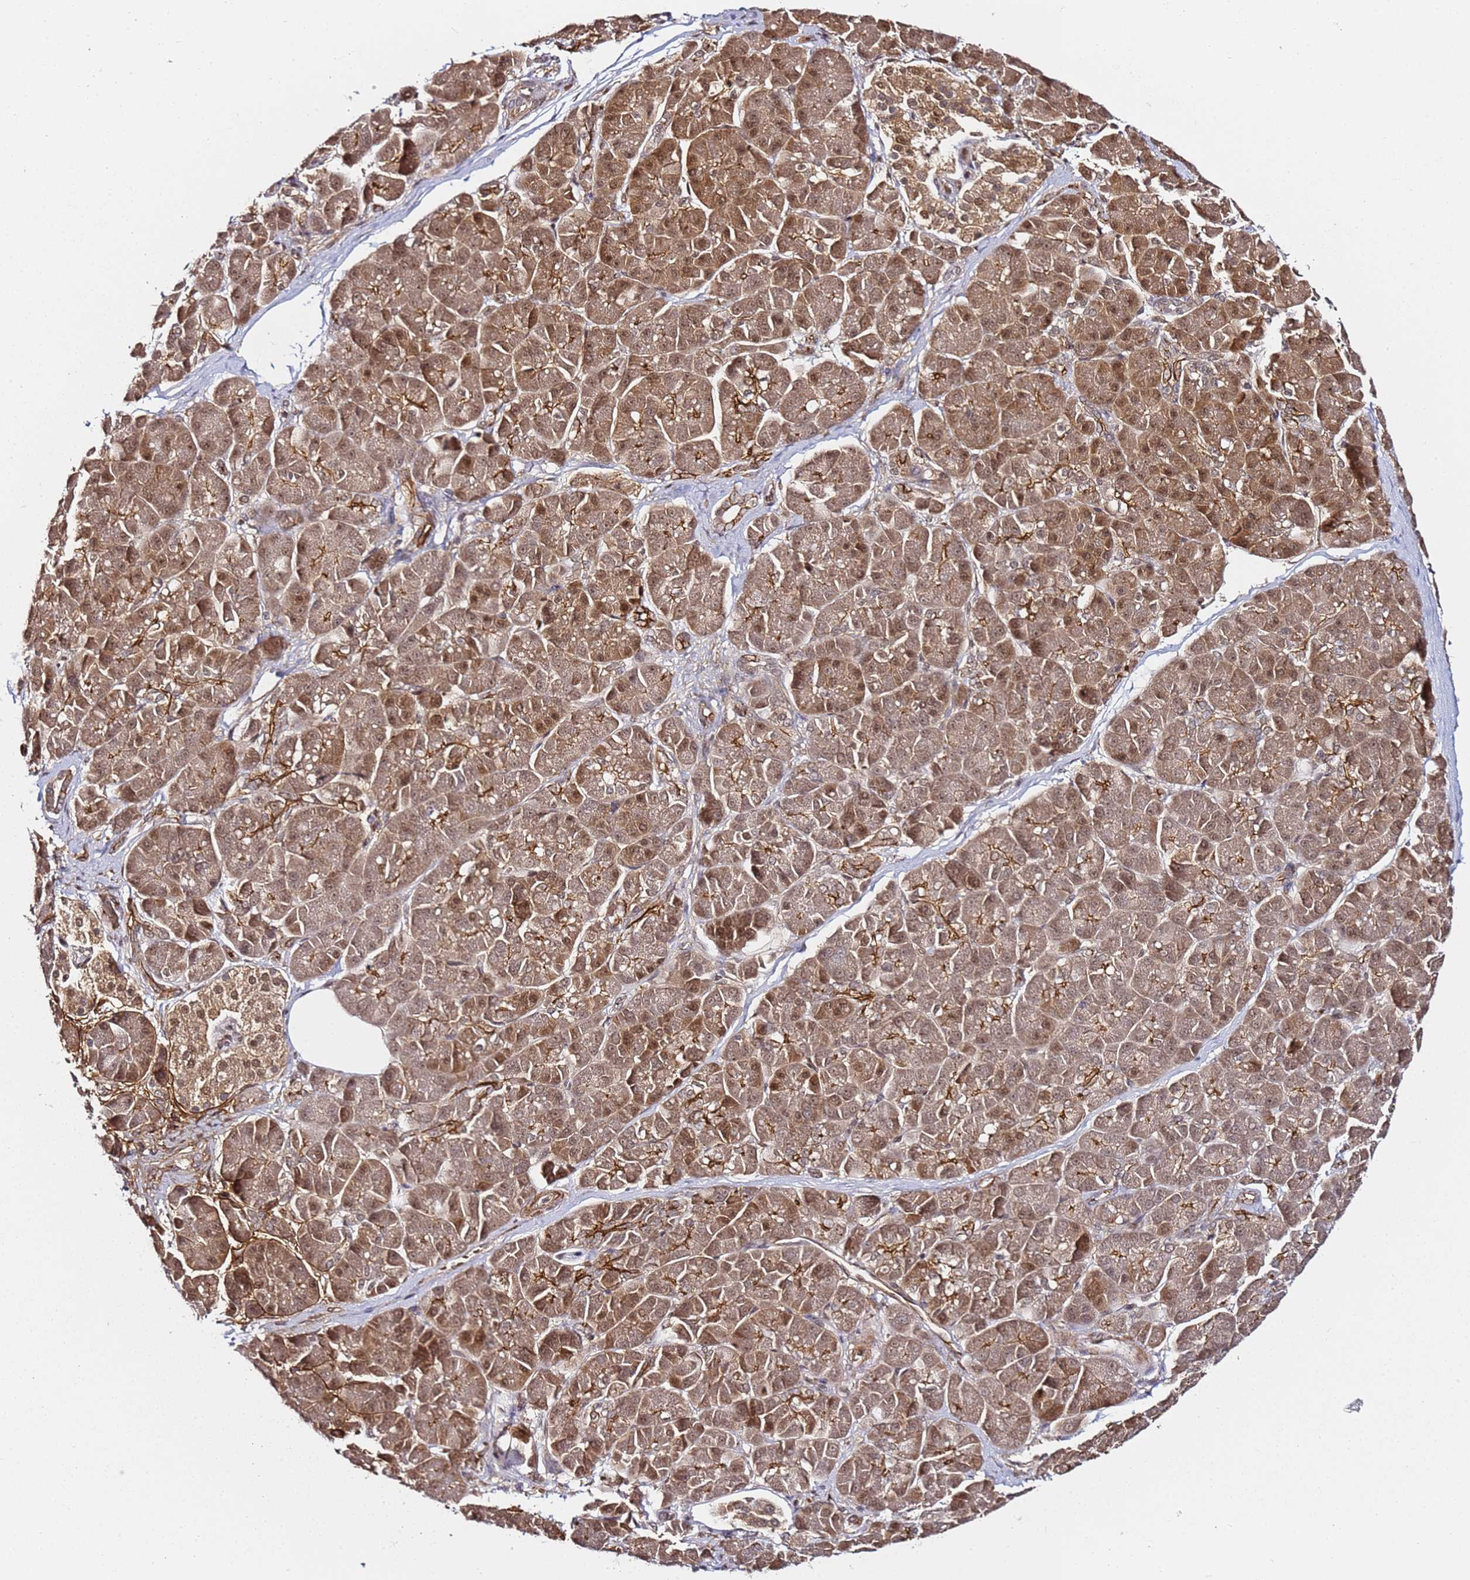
{"staining": {"intensity": "moderate", "quantity": ">75%", "location": "cytoplasmic/membranous,nuclear"}, "tissue": "pancreatic cancer", "cell_type": "Tumor cells", "image_type": "cancer", "snomed": [{"axis": "morphology", "description": "Normal tissue, NOS"}, {"axis": "morphology", "description": "Adenocarcinoma, NOS"}, {"axis": "topography", "description": "Pancreas"}], "caption": "Brown immunohistochemical staining in human pancreatic adenocarcinoma displays moderate cytoplasmic/membranous and nuclear expression in about >75% of tumor cells.", "gene": "RGS18", "patient": {"sex": "female", "age": 68}}